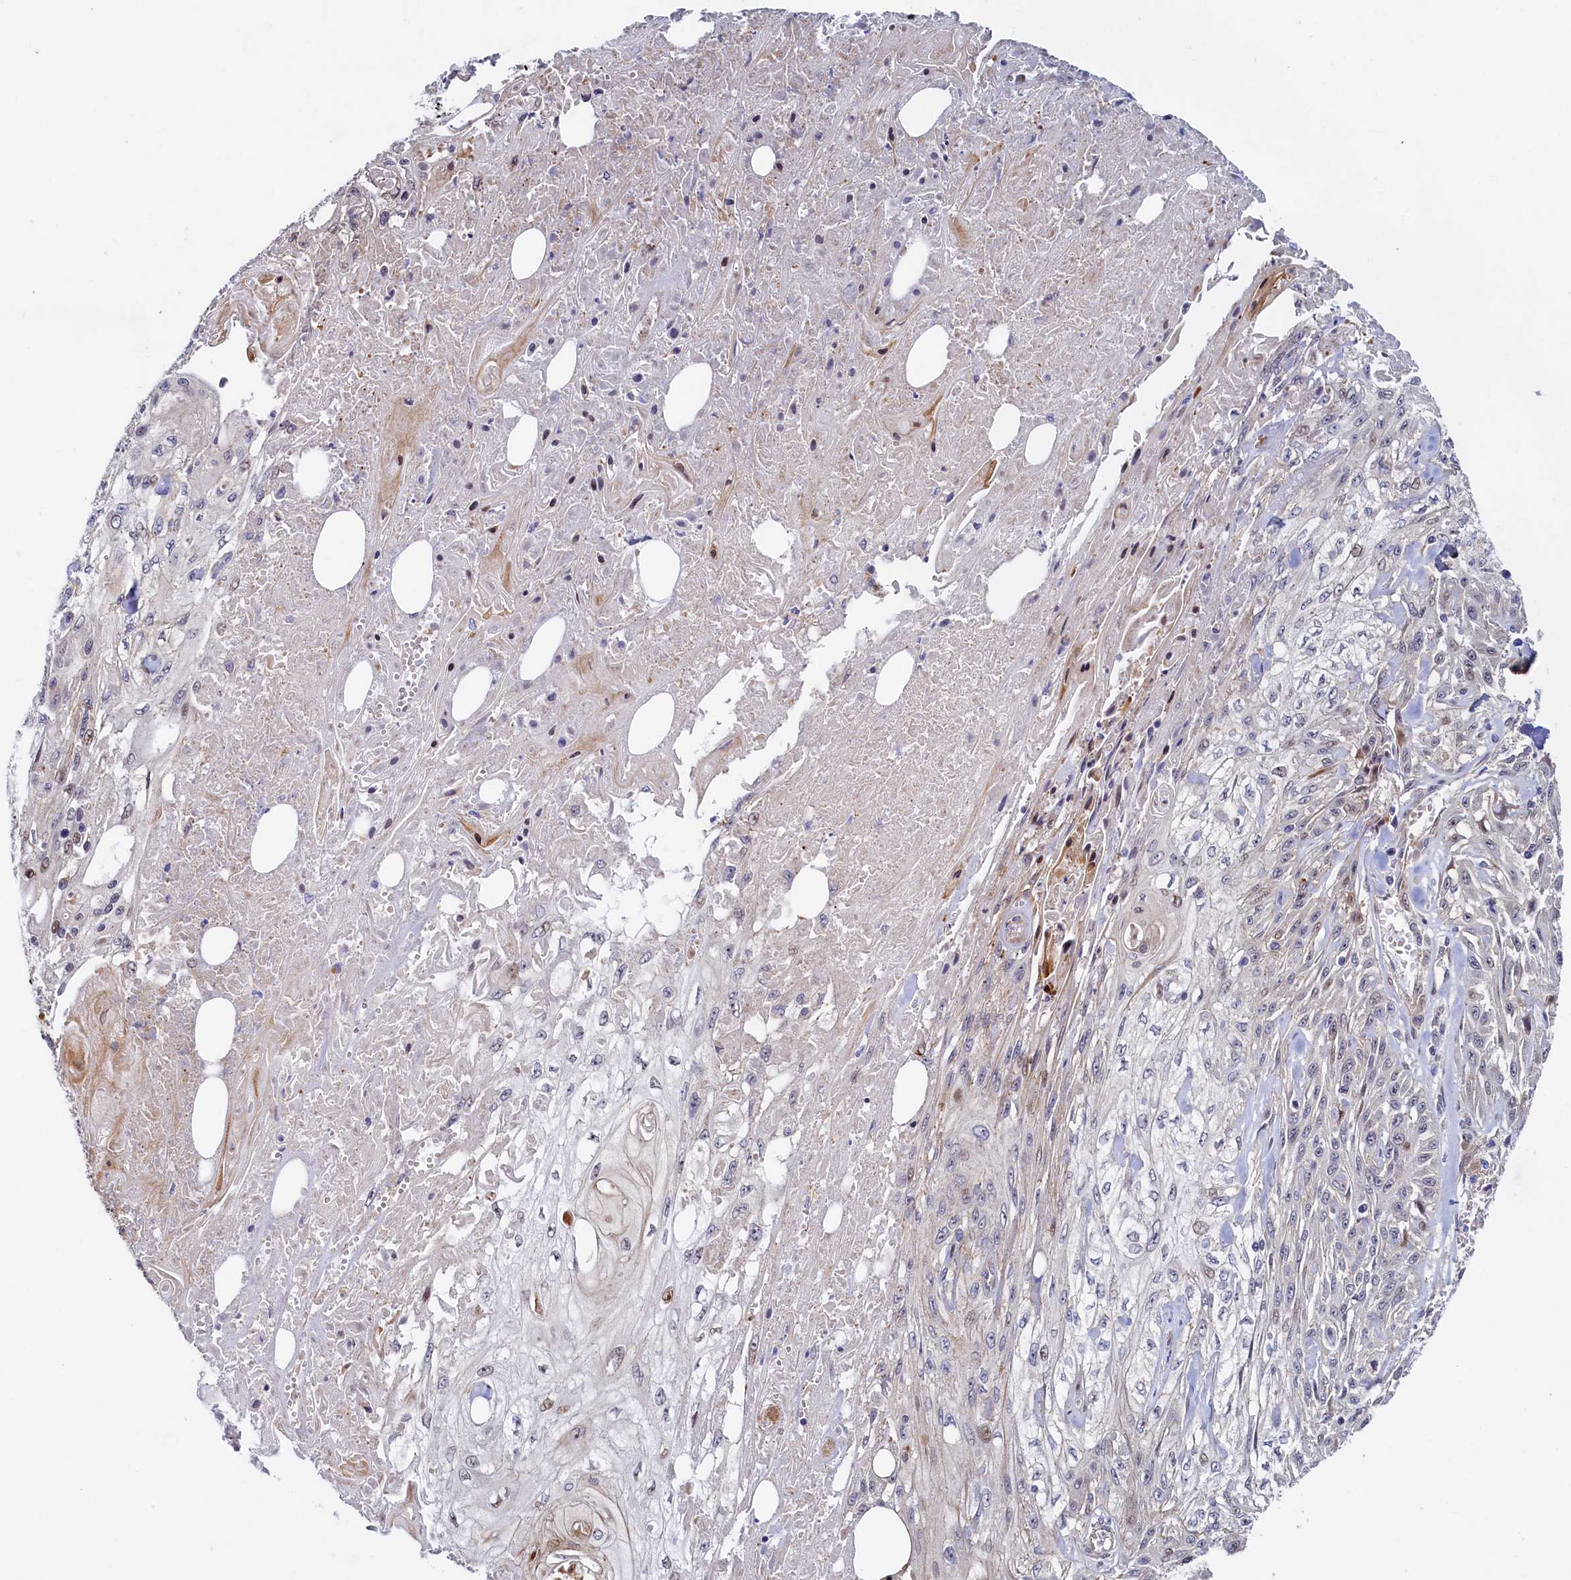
{"staining": {"intensity": "moderate", "quantity": "<25%", "location": "nuclear"}, "tissue": "skin cancer", "cell_type": "Tumor cells", "image_type": "cancer", "snomed": [{"axis": "morphology", "description": "Squamous cell carcinoma, NOS"}, {"axis": "morphology", "description": "Squamous cell carcinoma, metastatic, NOS"}, {"axis": "topography", "description": "Skin"}, {"axis": "topography", "description": "Lymph node"}], "caption": "Immunohistochemistry (DAB (3,3'-diaminobenzidine)) staining of metastatic squamous cell carcinoma (skin) exhibits moderate nuclear protein staining in about <25% of tumor cells. Ihc stains the protein of interest in brown and the nuclei are stained blue.", "gene": "PIK3C3", "patient": {"sex": "male", "age": 75}}